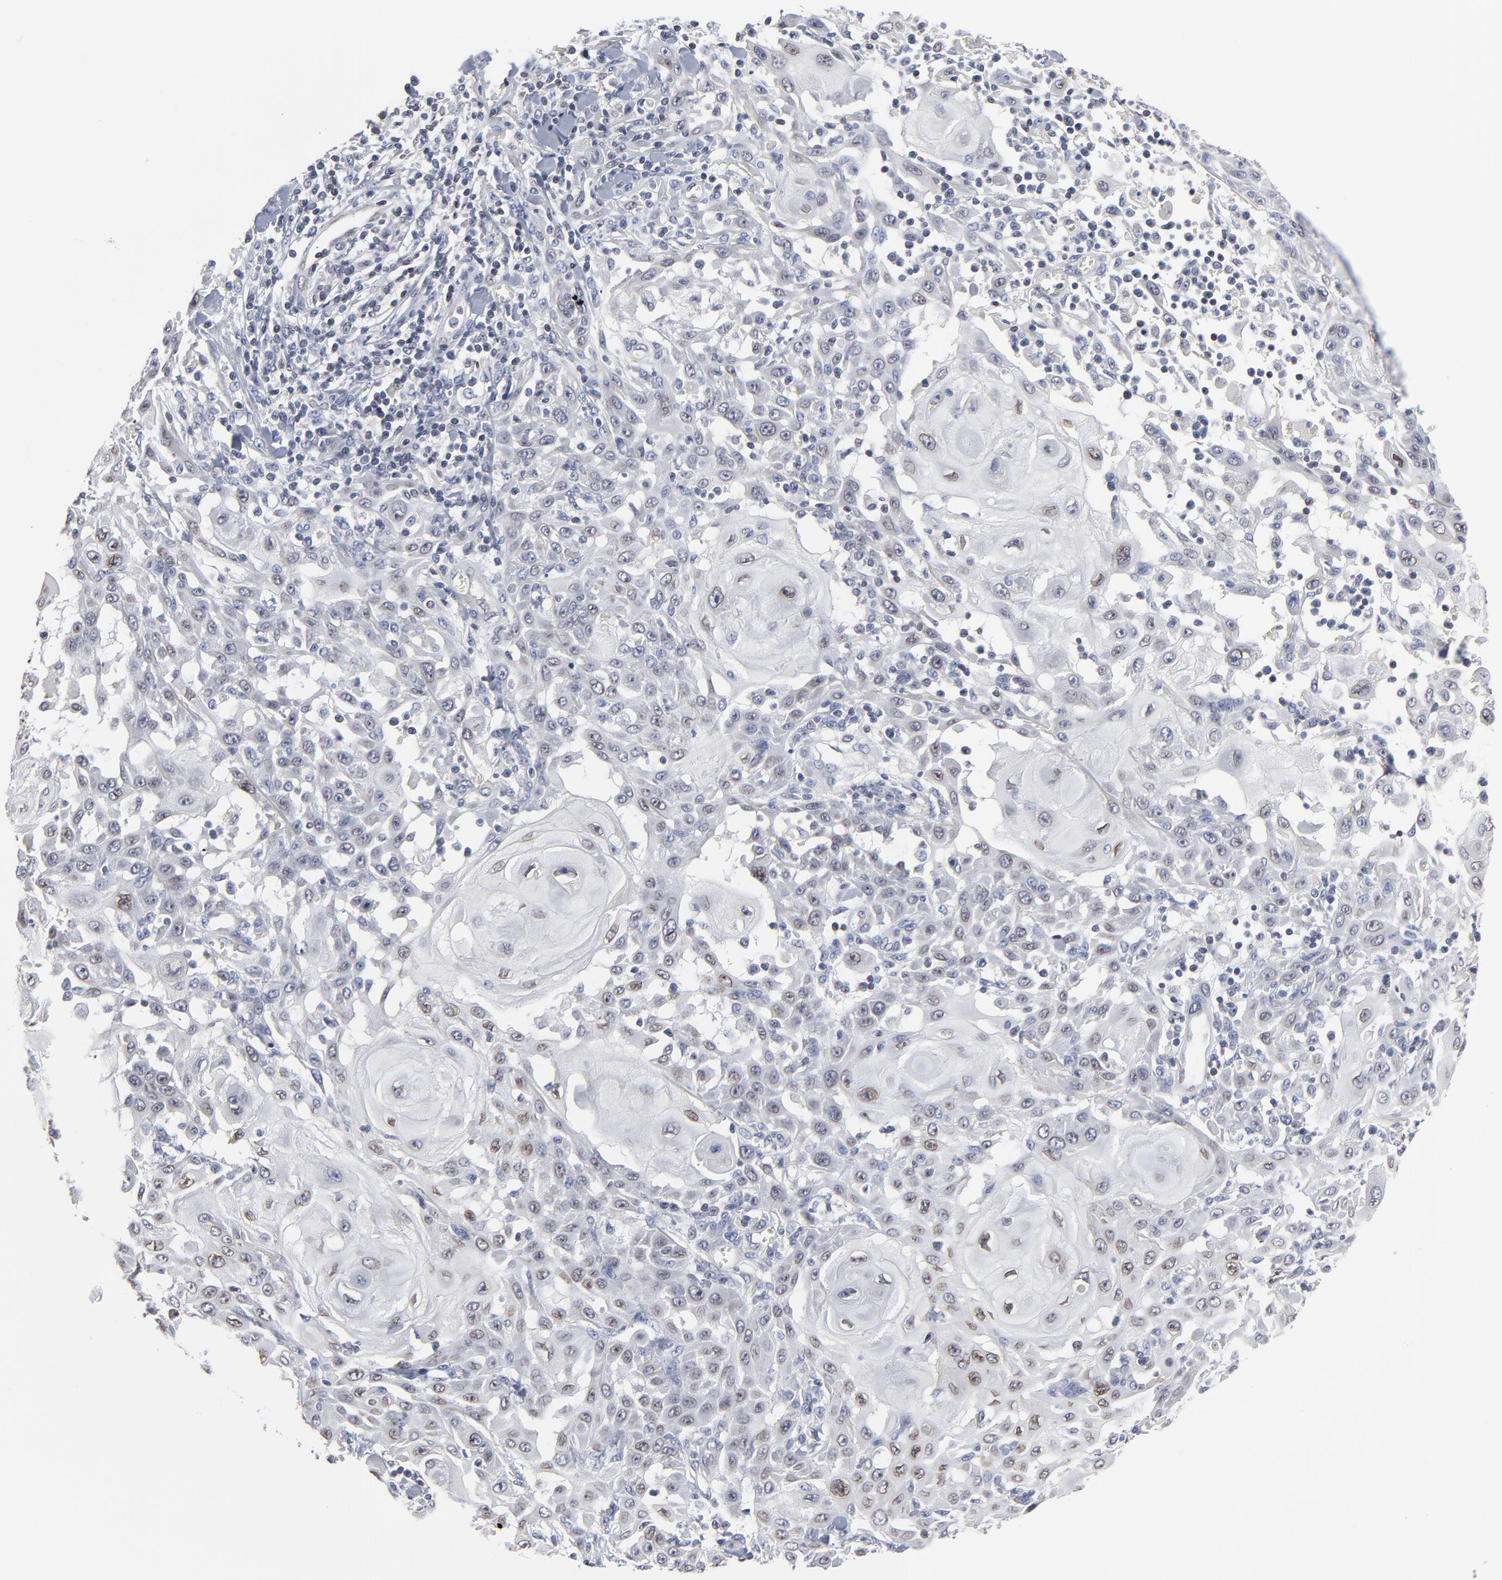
{"staining": {"intensity": "weak", "quantity": "25%-75%", "location": "cytoplasmic/membranous,nuclear"}, "tissue": "skin cancer", "cell_type": "Tumor cells", "image_type": "cancer", "snomed": [{"axis": "morphology", "description": "Squamous cell carcinoma, NOS"}, {"axis": "topography", "description": "Skin"}], "caption": "Immunohistochemistry (IHC) (DAB (3,3'-diaminobenzidine)) staining of human squamous cell carcinoma (skin) displays weak cytoplasmic/membranous and nuclear protein staining in about 25%-75% of tumor cells.", "gene": "SYNE2", "patient": {"sex": "male", "age": 24}}